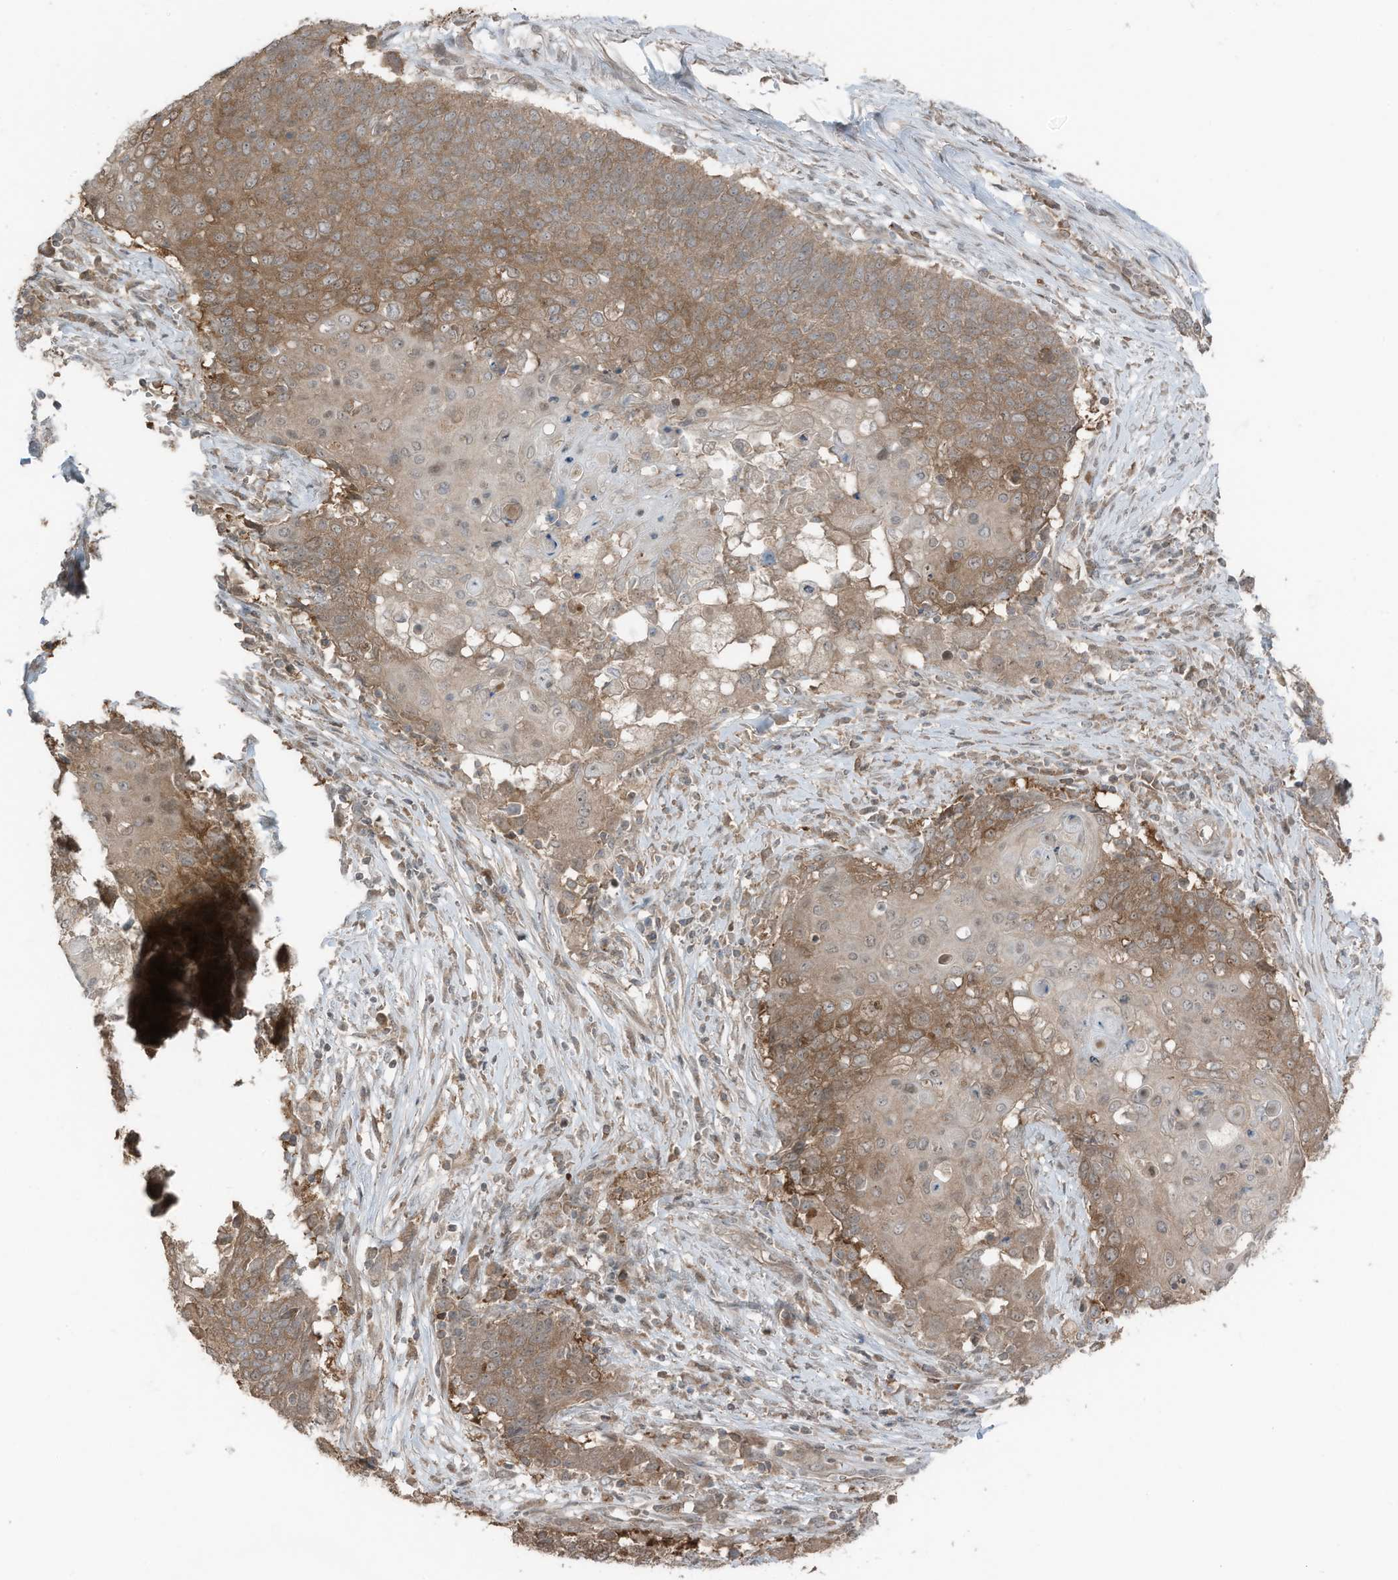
{"staining": {"intensity": "moderate", "quantity": ">75%", "location": "cytoplasmic/membranous"}, "tissue": "cervical cancer", "cell_type": "Tumor cells", "image_type": "cancer", "snomed": [{"axis": "morphology", "description": "Squamous cell carcinoma, NOS"}, {"axis": "topography", "description": "Cervix"}], "caption": "Protein expression analysis of human squamous cell carcinoma (cervical) reveals moderate cytoplasmic/membranous staining in approximately >75% of tumor cells. Using DAB (brown) and hematoxylin (blue) stains, captured at high magnification using brightfield microscopy.", "gene": "TXNDC9", "patient": {"sex": "female", "age": 39}}